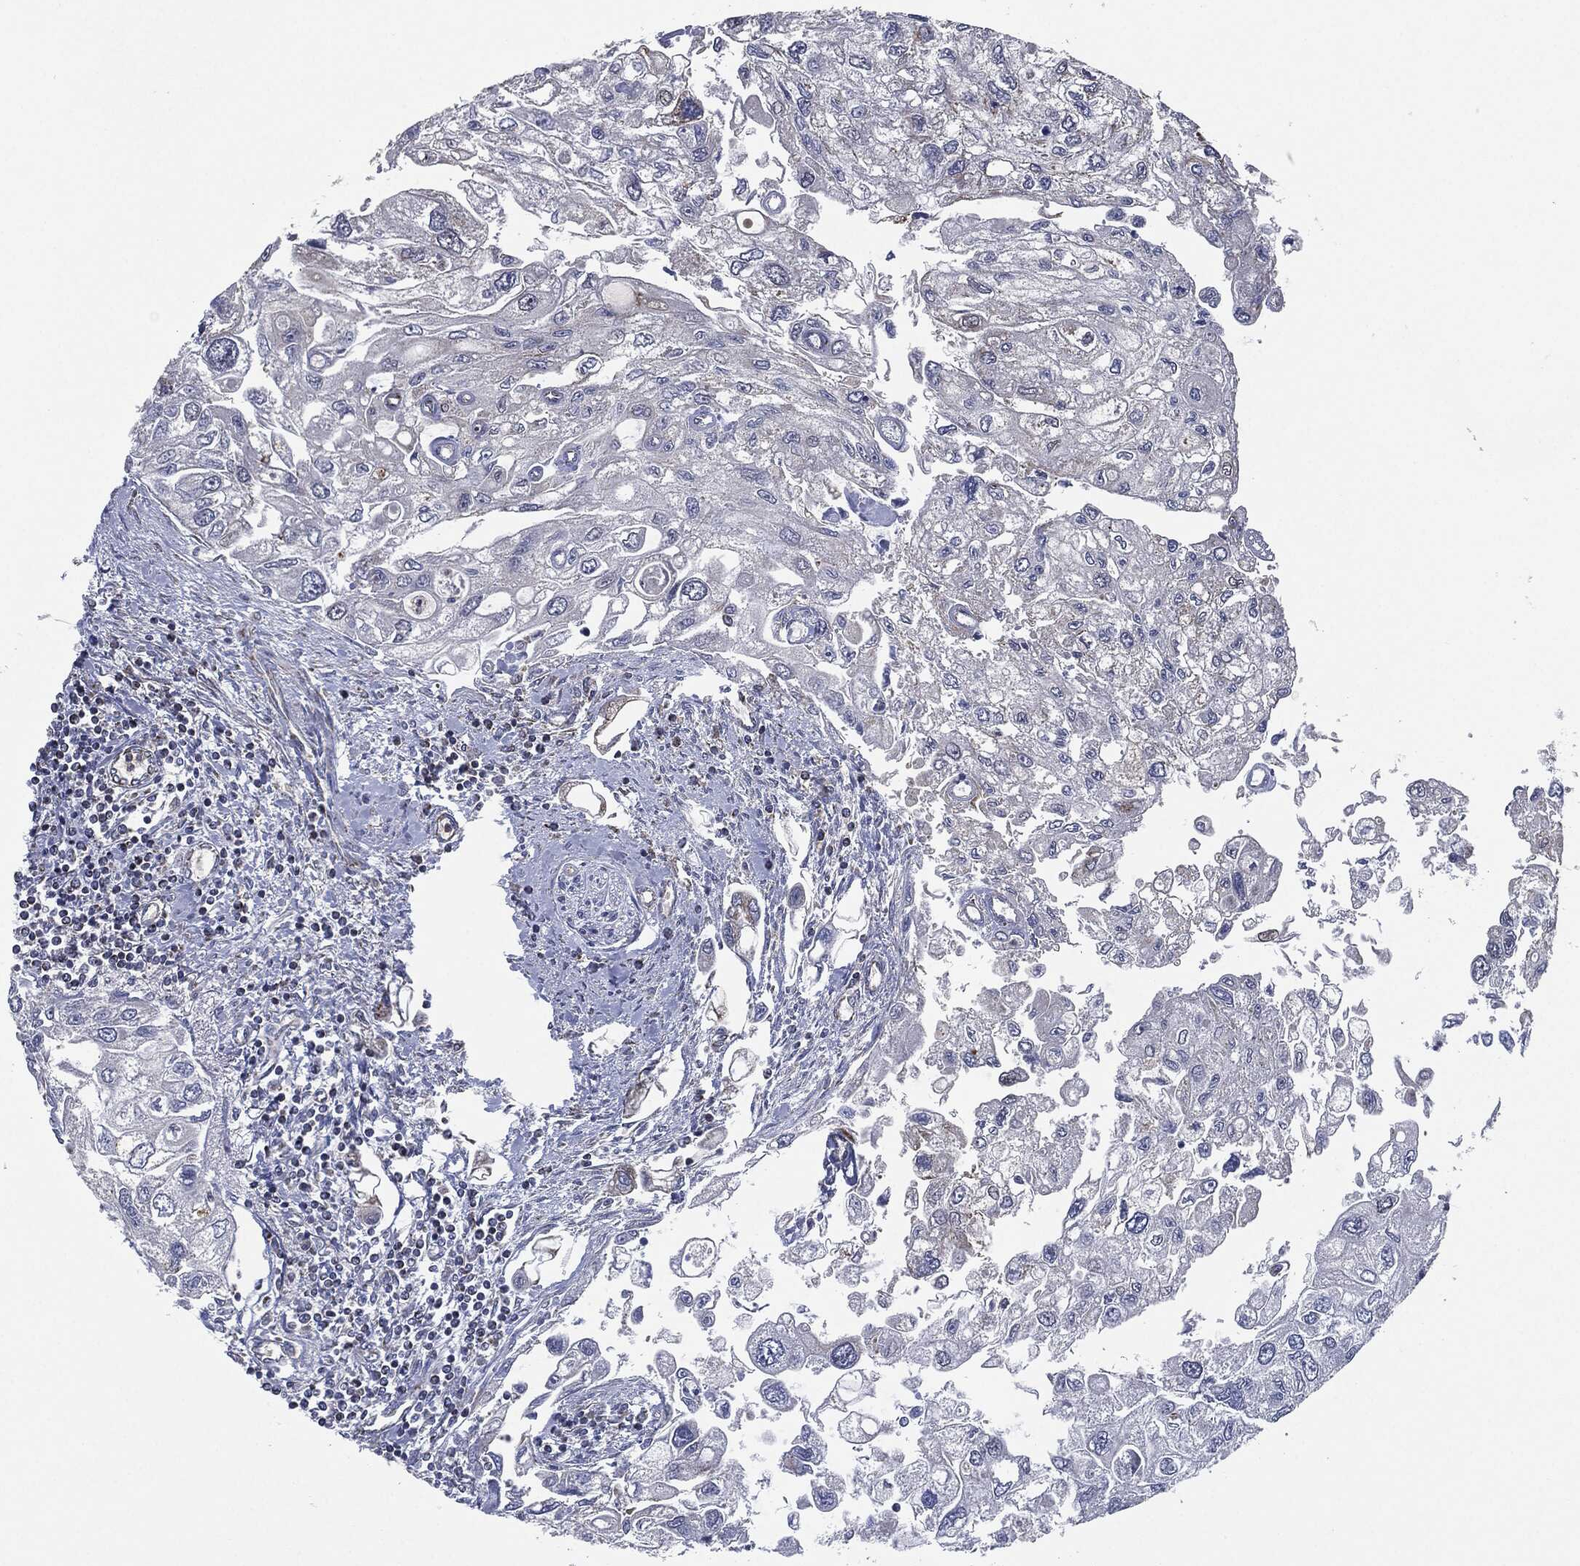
{"staining": {"intensity": "negative", "quantity": "none", "location": "none"}, "tissue": "urothelial cancer", "cell_type": "Tumor cells", "image_type": "cancer", "snomed": [{"axis": "morphology", "description": "Urothelial carcinoma, High grade"}, {"axis": "topography", "description": "Urinary bladder"}], "caption": "This is an immunohistochemistry micrograph of urothelial cancer. There is no expression in tumor cells.", "gene": "NDUFV2", "patient": {"sex": "male", "age": 59}}